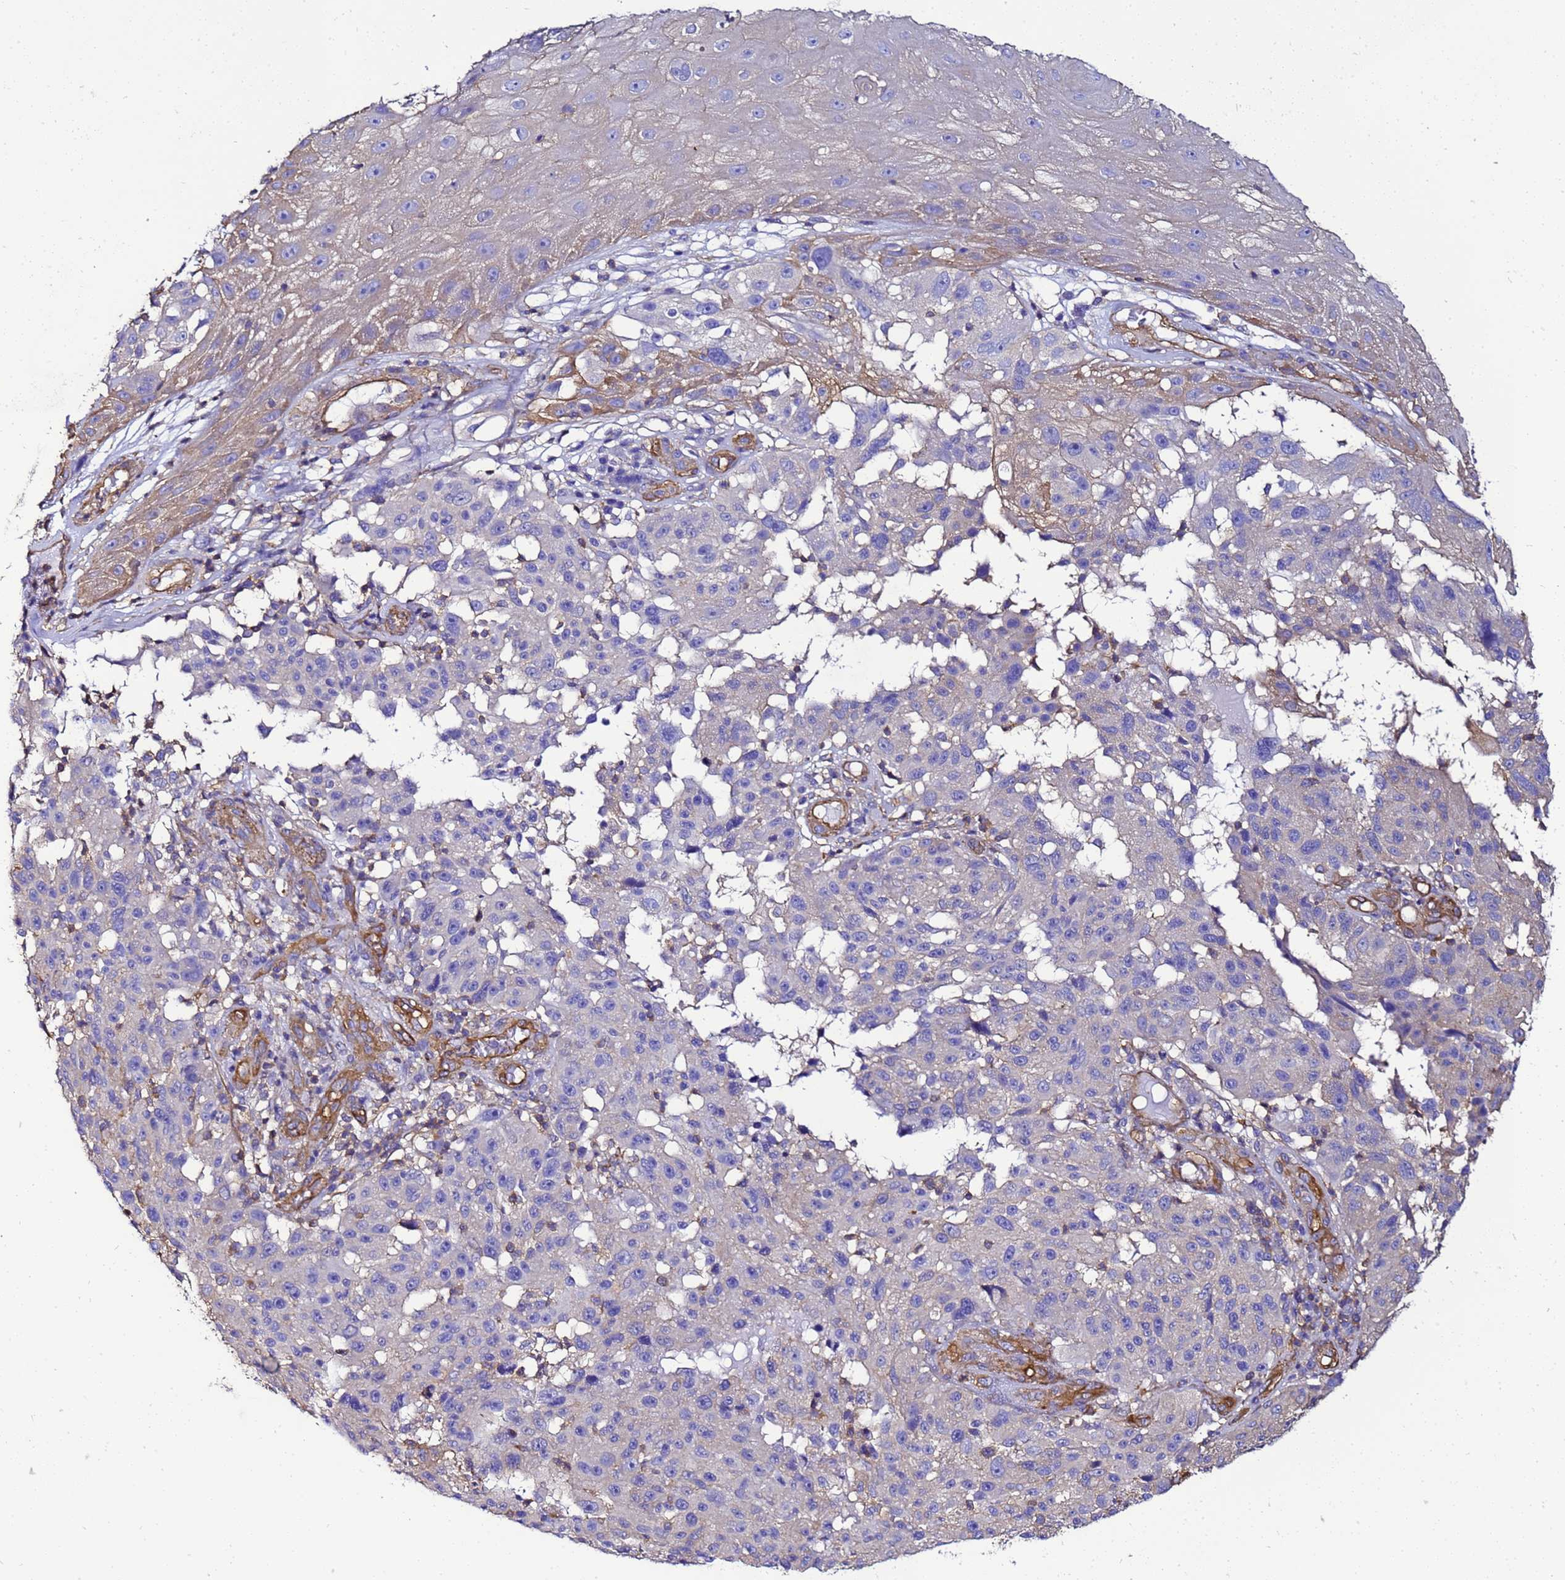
{"staining": {"intensity": "negative", "quantity": "none", "location": "none"}, "tissue": "melanoma", "cell_type": "Tumor cells", "image_type": "cancer", "snomed": [{"axis": "morphology", "description": "Malignant melanoma, NOS"}, {"axis": "topography", "description": "Skin"}], "caption": "IHC of malignant melanoma demonstrates no positivity in tumor cells. (Stains: DAB (3,3'-diaminobenzidine) IHC with hematoxylin counter stain, Microscopy: brightfield microscopy at high magnification).", "gene": "MYL12A", "patient": {"sex": "male", "age": 53}}